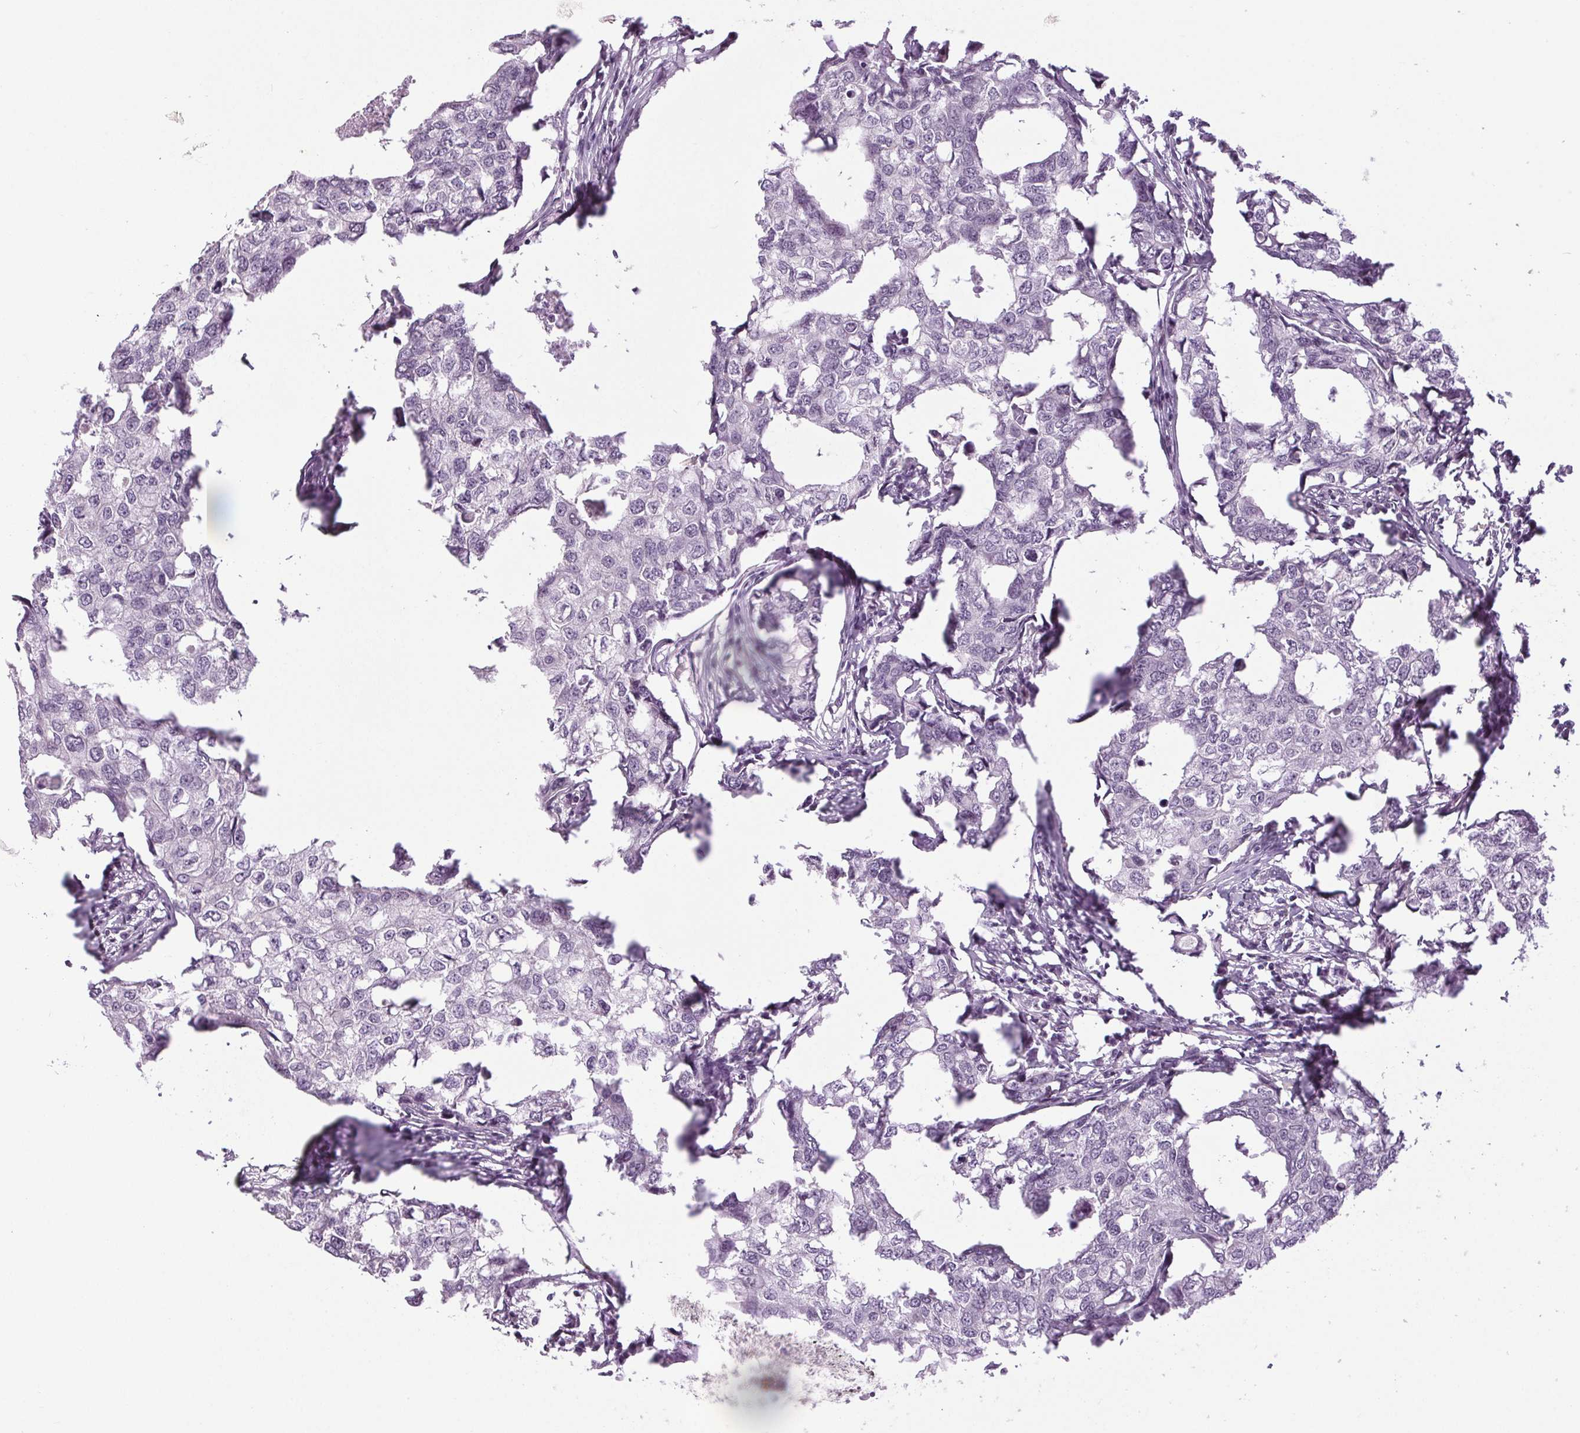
{"staining": {"intensity": "negative", "quantity": "none", "location": "none"}, "tissue": "breast cancer", "cell_type": "Tumor cells", "image_type": "cancer", "snomed": [{"axis": "morphology", "description": "Duct carcinoma"}, {"axis": "topography", "description": "Breast"}], "caption": "The micrograph exhibits no significant staining in tumor cells of intraductal carcinoma (breast).", "gene": "SMIM6", "patient": {"sex": "female", "age": 27}}